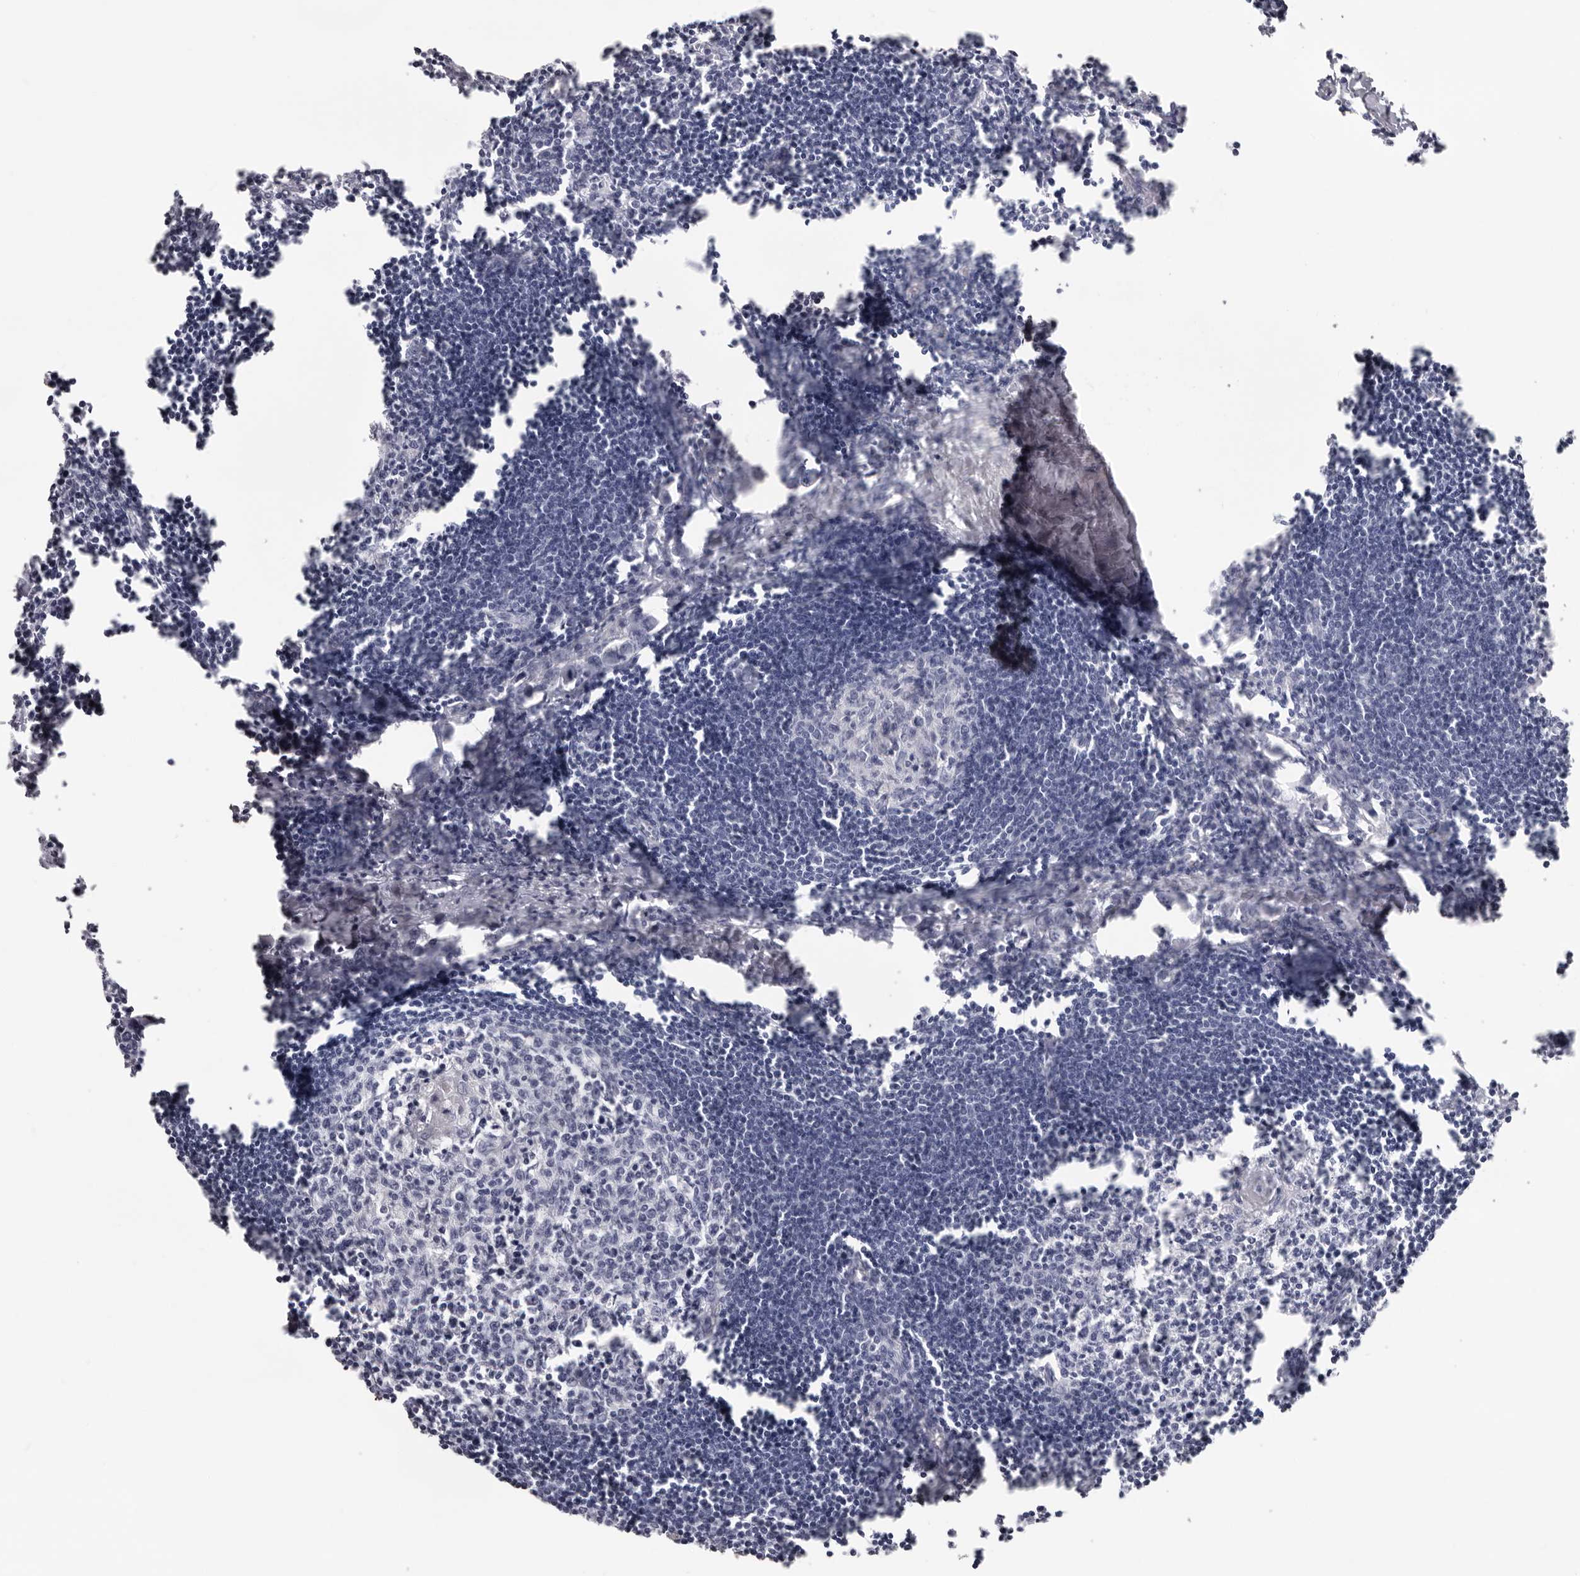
{"staining": {"intensity": "negative", "quantity": "none", "location": "none"}, "tissue": "lymph node", "cell_type": "Germinal center cells", "image_type": "normal", "snomed": [{"axis": "morphology", "description": "Normal tissue, NOS"}, {"axis": "morphology", "description": "Malignant melanoma, Metastatic site"}, {"axis": "topography", "description": "Lymph node"}], "caption": "High power microscopy image of an immunohistochemistry micrograph of normal lymph node, revealing no significant positivity in germinal center cells. Nuclei are stained in blue.", "gene": "INSL3", "patient": {"sex": "male", "age": 41}}